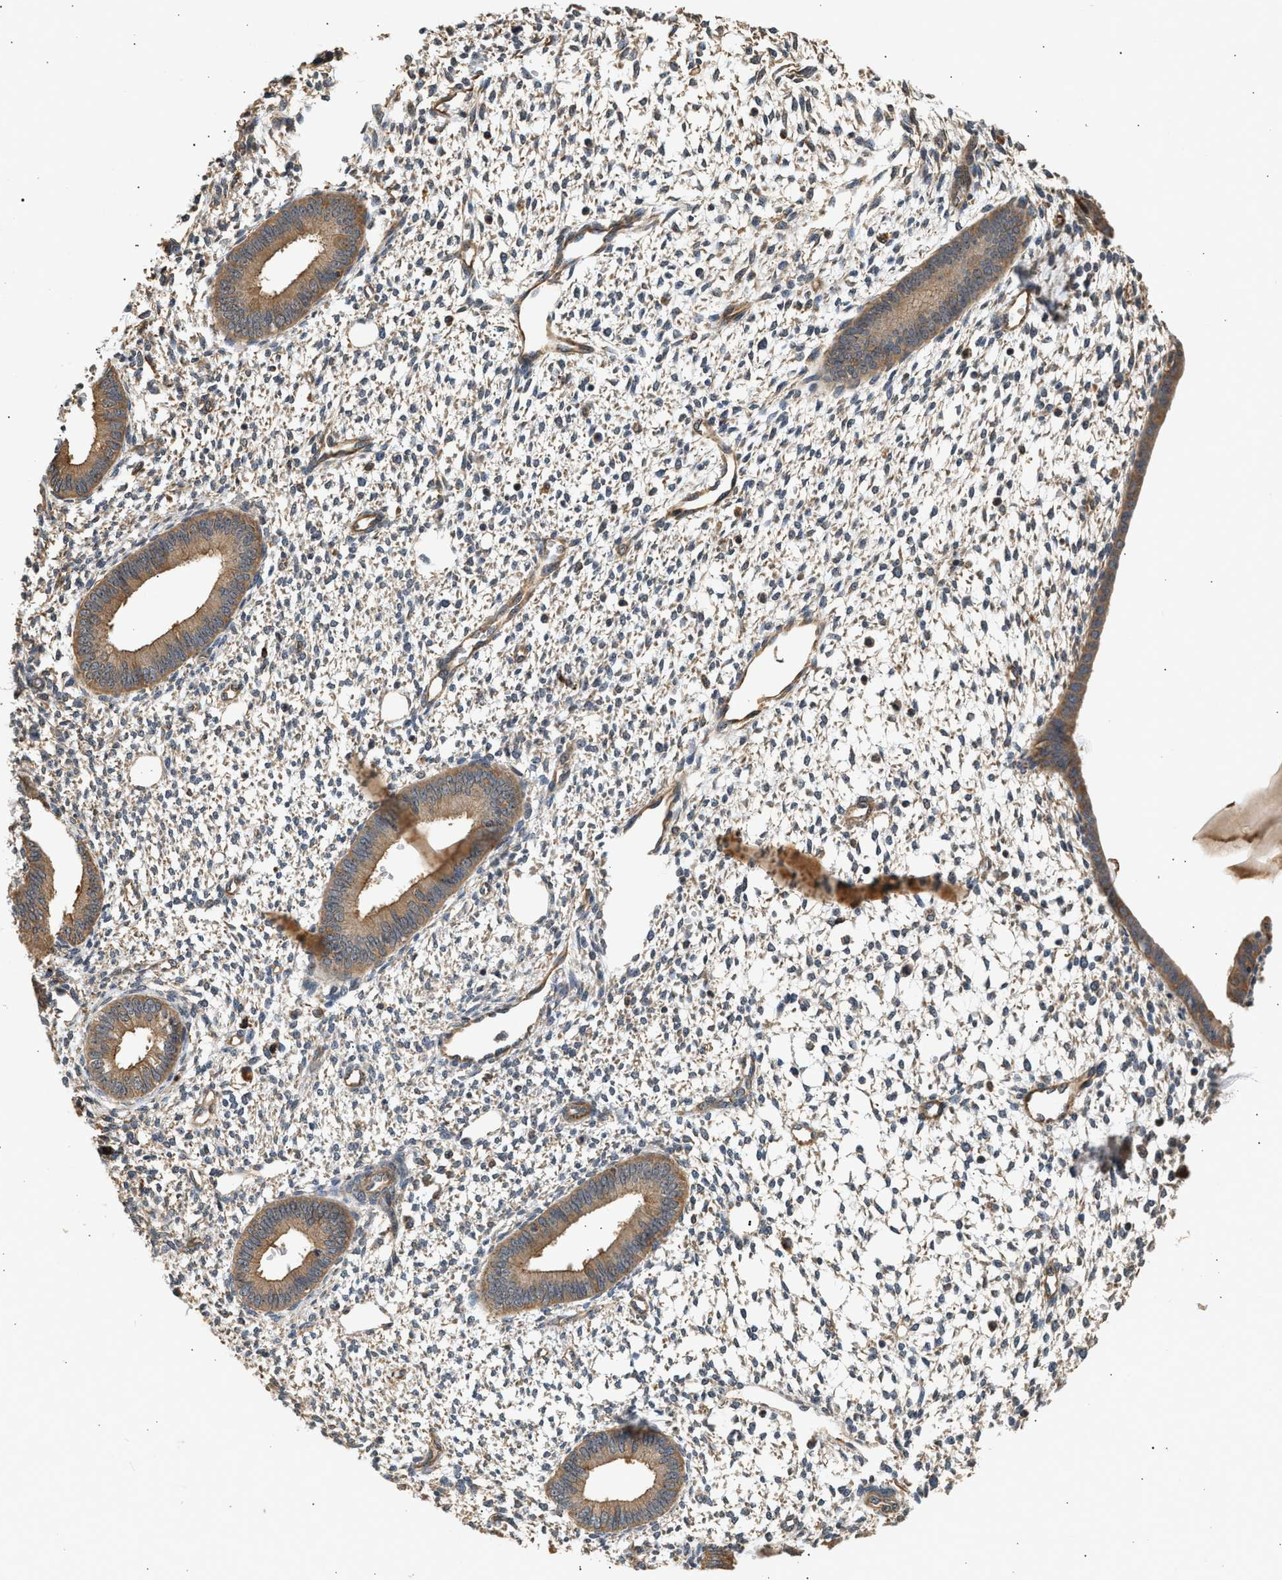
{"staining": {"intensity": "moderate", "quantity": "<25%", "location": "cytoplasmic/membranous"}, "tissue": "endometrium", "cell_type": "Cells in endometrial stroma", "image_type": "normal", "snomed": [{"axis": "morphology", "description": "Normal tissue, NOS"}, {"axis": "topography", "description": "Endometrium"}], "caption": "IHC image of benign endometrium stained for a protein (brown), which demonstrates low levels of moderate cytoplasmic/membranous expression in approximately <25% of cells in endometrial stroma.", "gene": "DUSP14", "patient": {"sex": "female", "age": 46}}